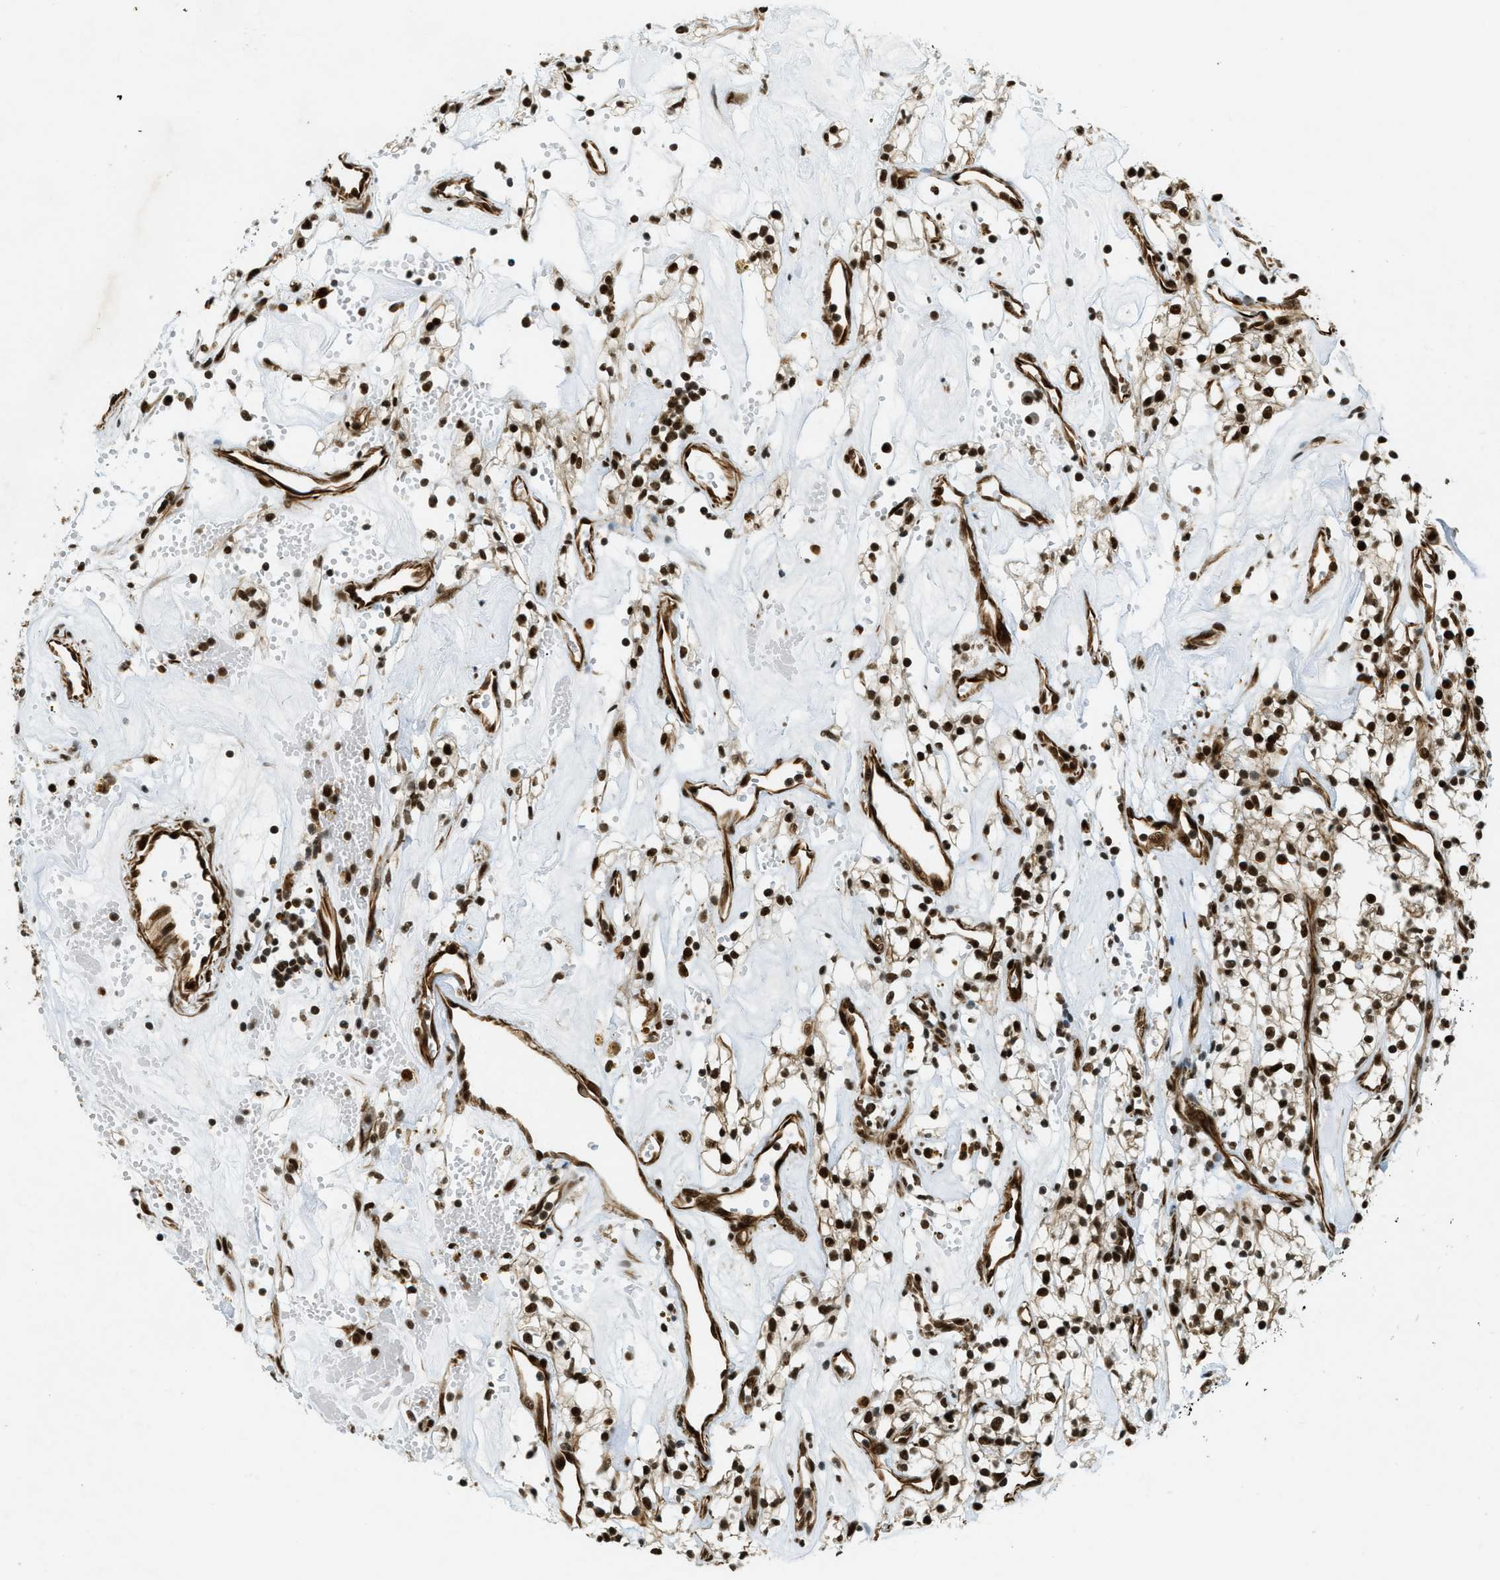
{"staining": {"intensity": "strong", "quantity": ">75%", "location": "cytoplasmic/membranous,nuclear"}, "tissue": "renal cancer", "cell_type": "Tumor cells", "image_type": "cancer", "snomed": [{"axis": "morphology", "description": "Adenocarcinoma, NOS"}, {"axis": "topography", "description": "Kidney"}], "caption": "Protein analysis of adenocarcinoma (renal) tissue displays strong cytoplasmic/membranous and nuclear staining in about >75% of tumor cells.", "gene": "ZFR", "patient": {"sex": "male", "age": 59}}